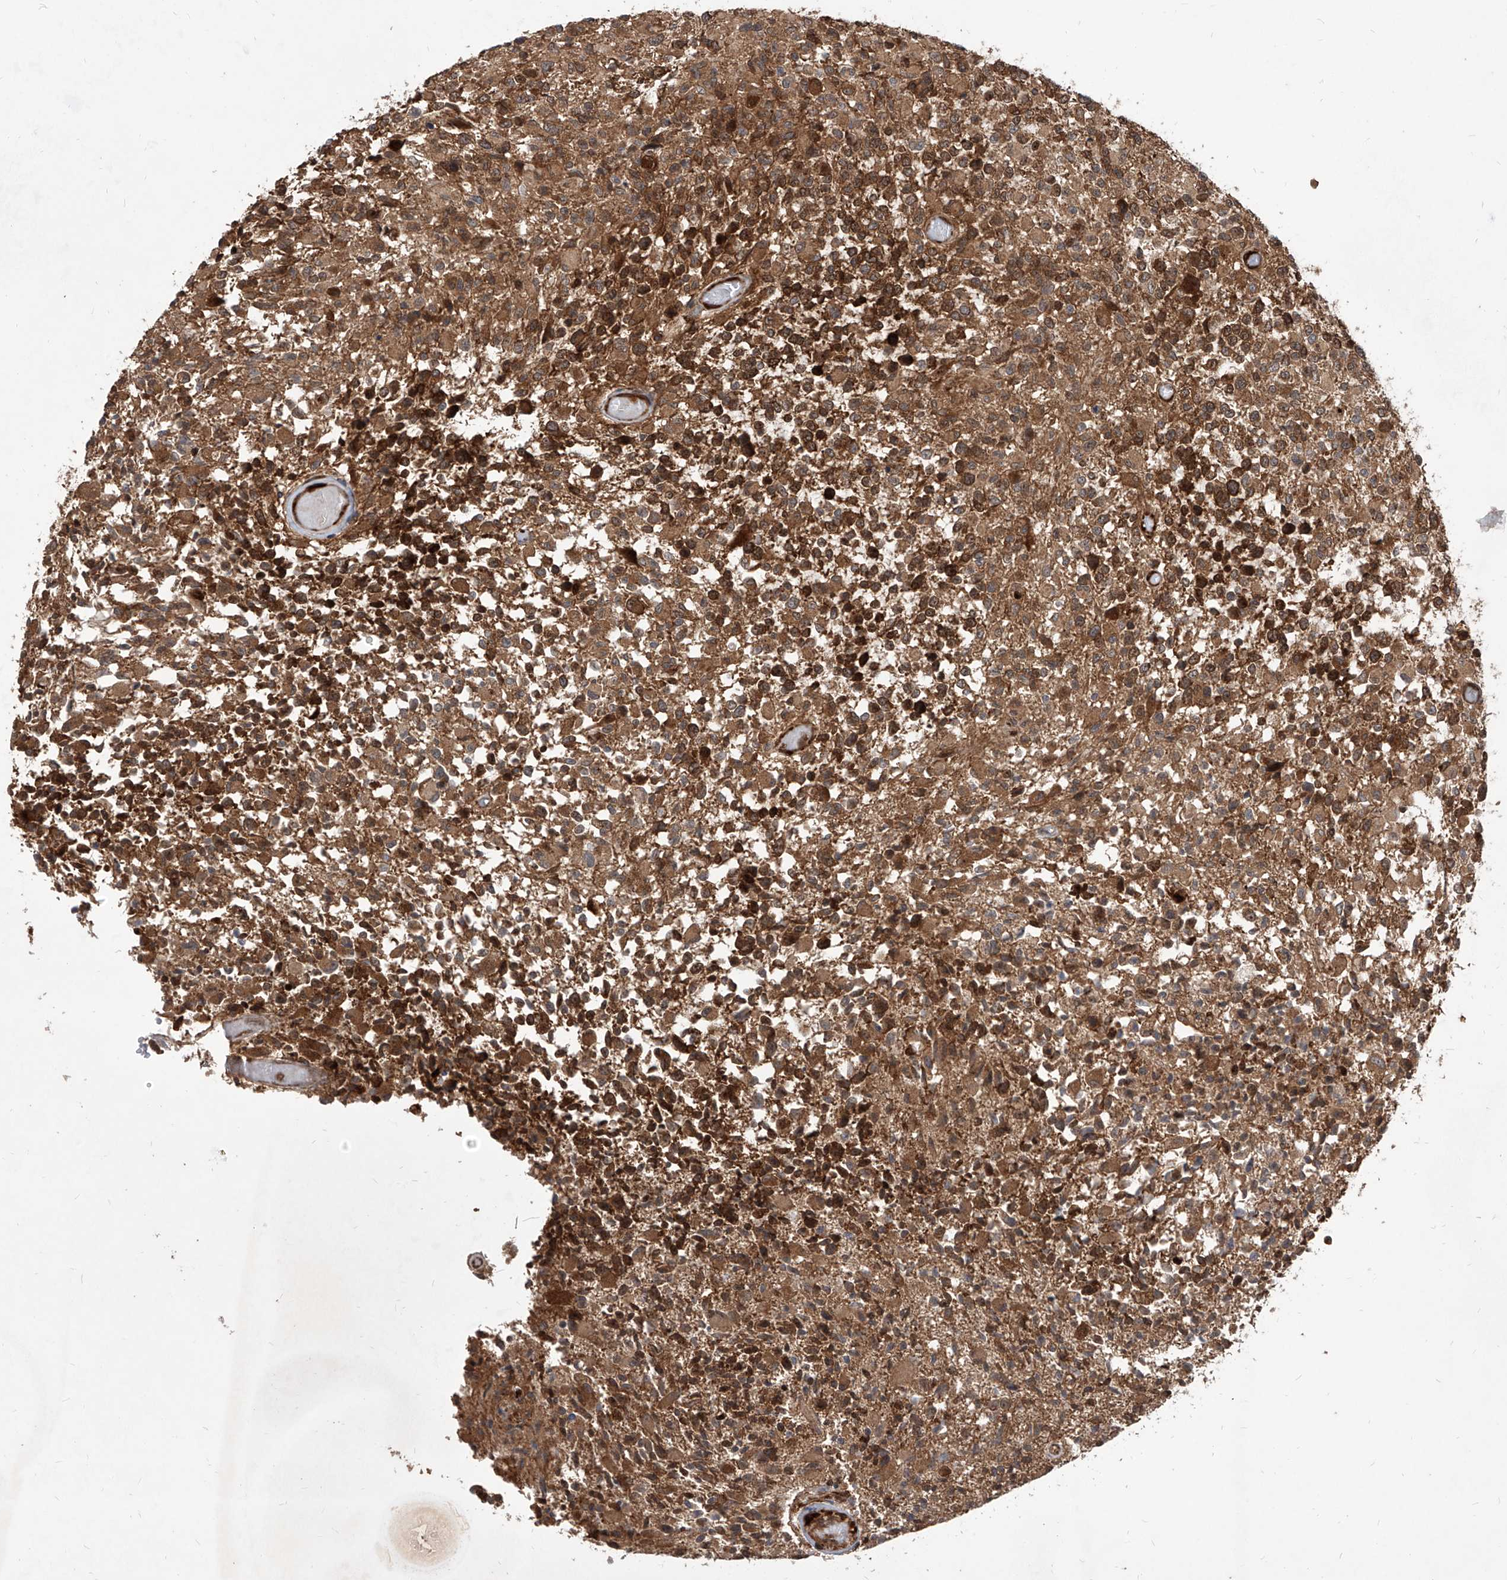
{"staining": {"intensity": "moderate", "quantity": ">75%", "location": "cytoplasmic/membranous"}, "tissue": "glioma", "cell_type": "Tumor cells", "image_type": "cancer", "snomed": [{"axis": "morphology", "description": "Glioma, malignant, High grade"}, {"axis": "morphology", "description": "Glioblastoma, NOS"}, {"axis": "topography", "description": "Brain"}], "caption": "A micrograph of human glioma stained for a protein demonstrates moderate cytoplasmic/membranous brown staining in tumor cells.", "gene": "MAGED2", "patient": {"sex": "male", "age": 60}}